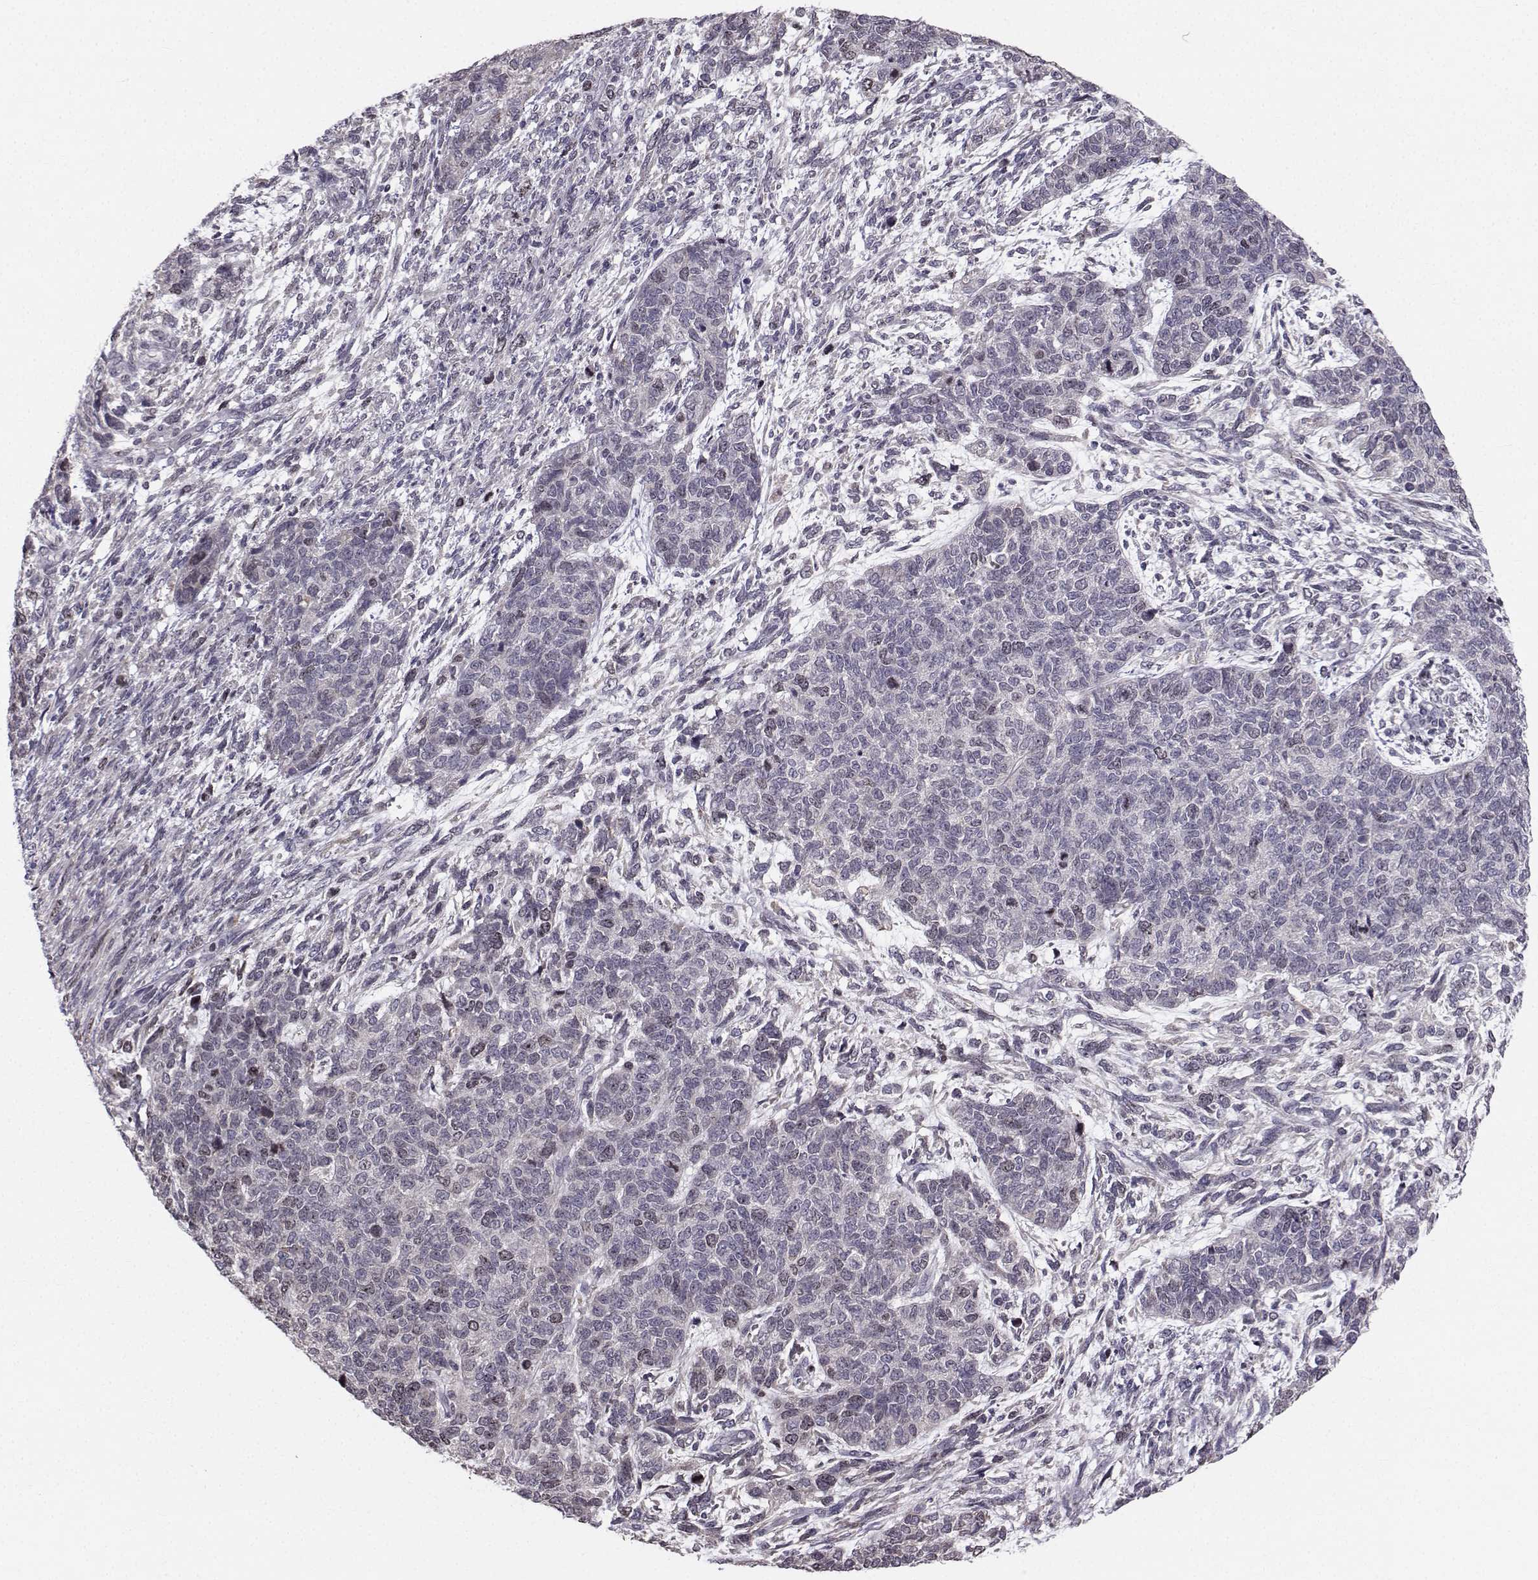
{"staining": {"intensity": "negative", "quantity": "none", "location": "none"}, "tissue": "cervical cancer", "cell_type": "Tumor cells", "image_type": "cancer", "snomed": [{"axis": "morphology", "description": "Squamous cell carcinoma, NOS"}, {"axis": "topography", "description": "Cervix"}], "caption": "Tumor cells are negative for protein expression in human squamous cell carcinoma (cervical).", "gene": "LRP8", "patient": {"sex": "female", "age": 63}}